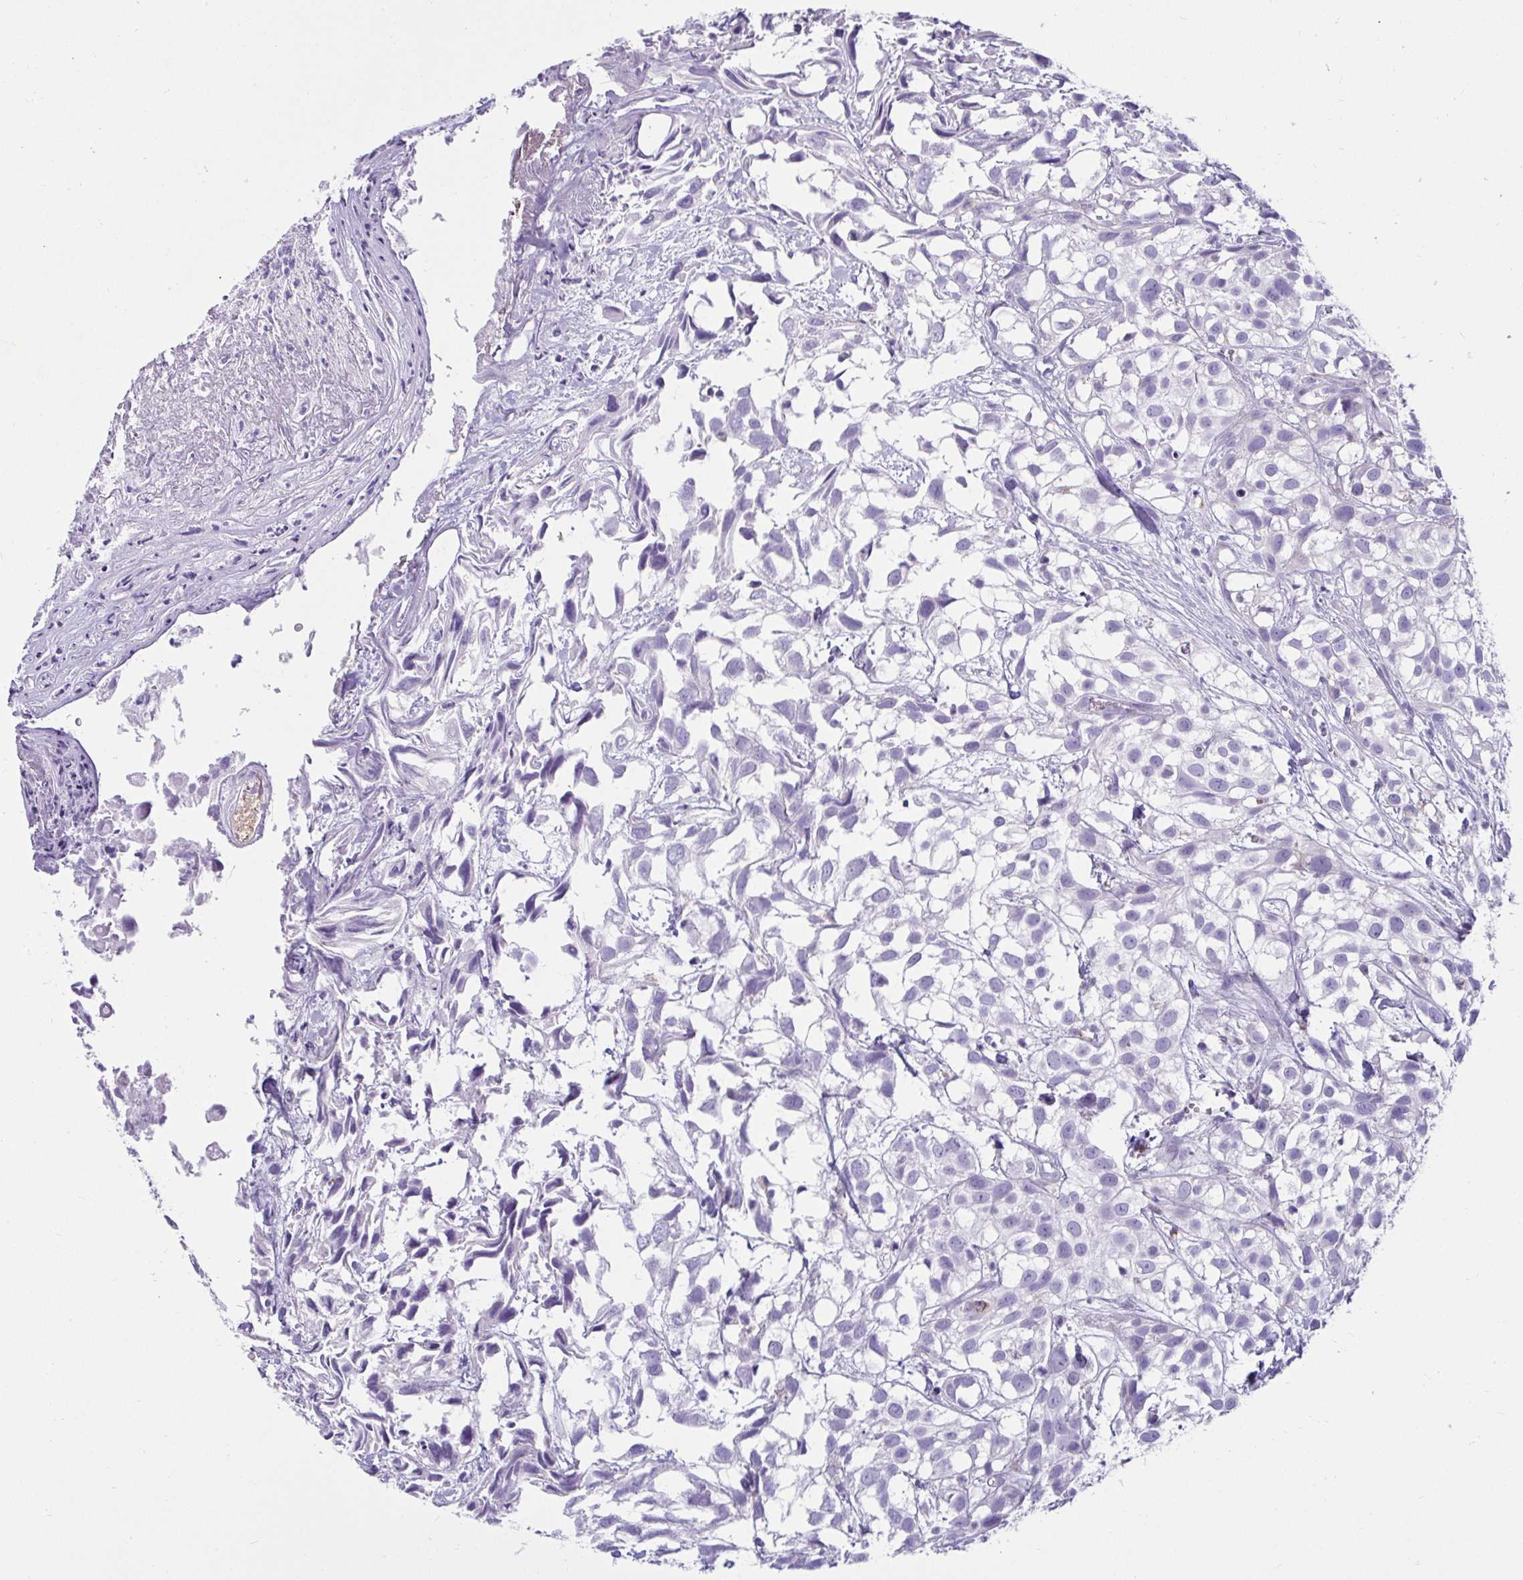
{"staining": {"intensity": "negative", "quantity": "none", "location": "none"}, "tissue": "urothelial cancer", "cell_type": "Tumor cells", "image_type": "cancer", "snomed": [{"axis": "morphology", "description": "Urothelial carcinoma, High grade"}, {"axis": "topography", "description": "Urinary bladder"}], "caption": "Human high-grade urothelial carcinoma stained for a protein using immunohistochemistry (IHC) shows no staining in tumor cells.", "gene": "CTSZ", "patient": {"sex": "male", "age": 56}}